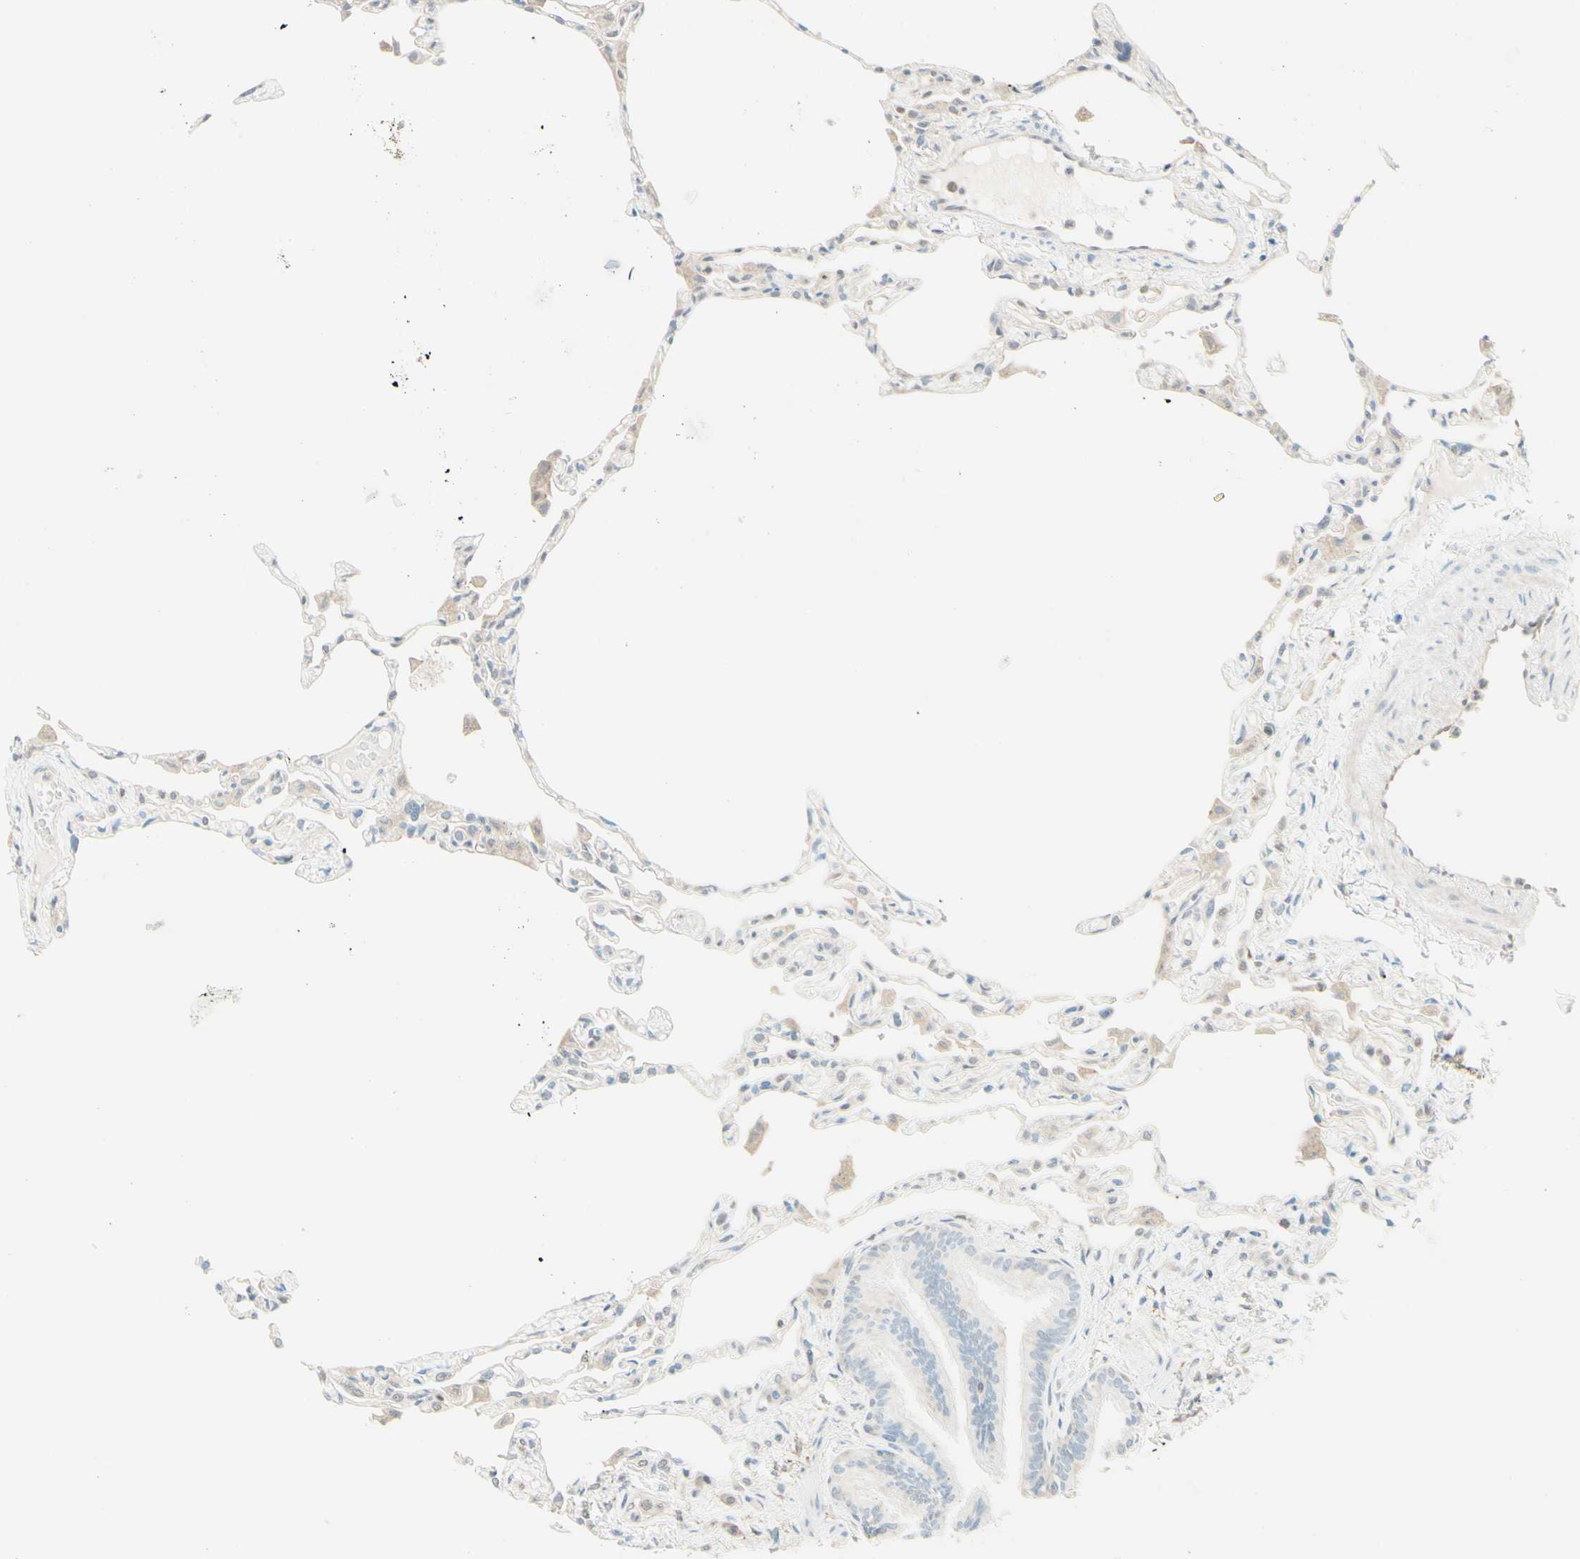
{"staining": {"intensity": "negative", "quantity": "none", "location": "none"}, "tissue": "lung", "cell_type": "Alveolar cells", "image_type": "normal", "snomed": [{"axis": "morphology", "description": "Normal tissue, NOS"}, {"axis": "topography", "description": "Lung"}], "caption": "Alveolar cells show no significant positivity in benign lung. The staining is performed using DAB brown chromogen with nuclei counter-stained in using hematoxylin.", "gene": "UPK3B", "patient": {"sex": "female", "age": 49}}